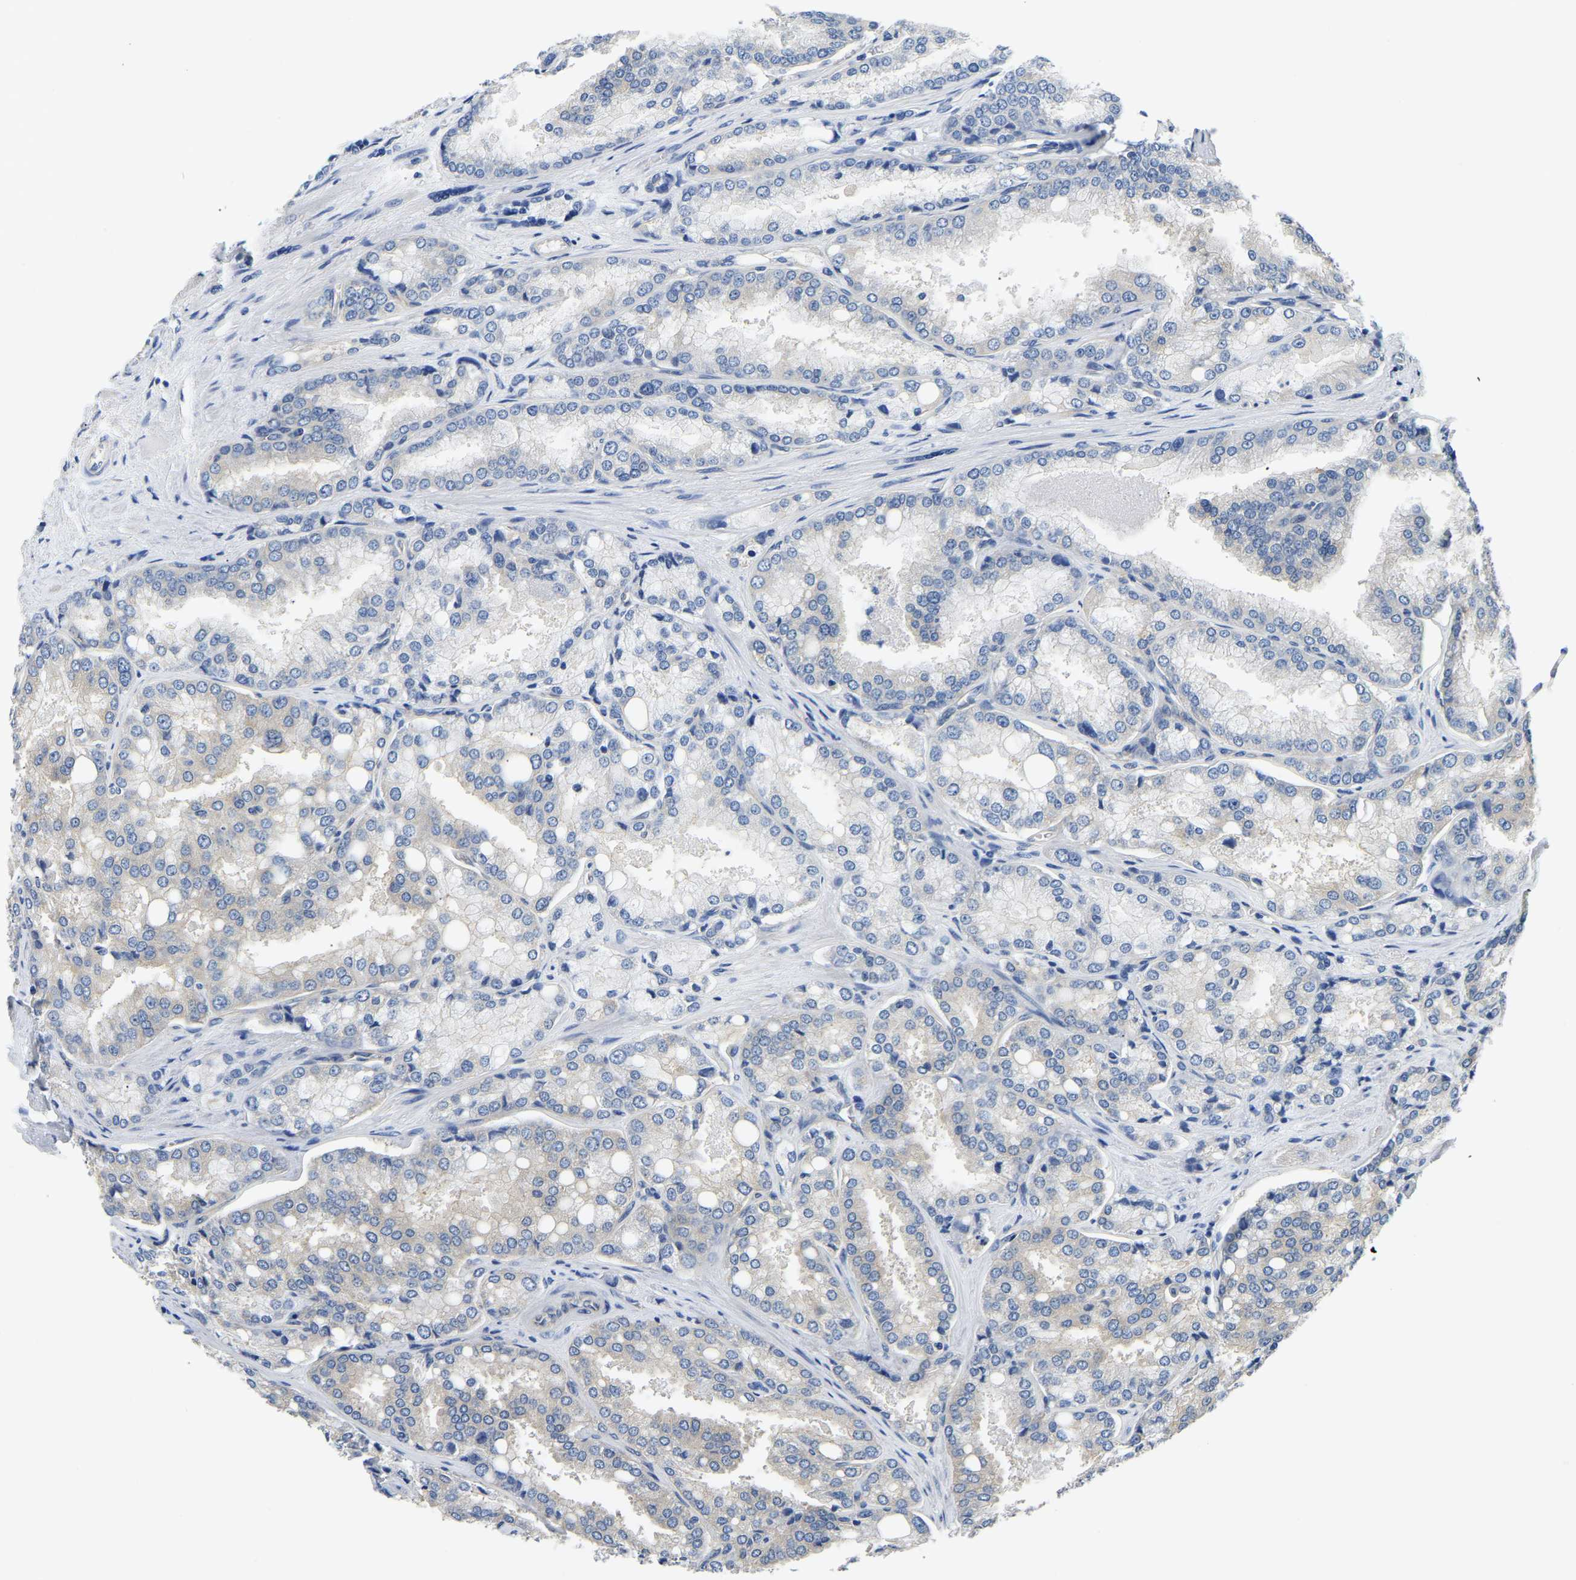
{"staining": {"intensity": "negative", "quantity": "none", "location": "none"}, "tissue": "prostate cancer", "cell_type": "Tumor cells", "image_type": "cancer", "snomed": [{"axis": "morphology", "description": "Adenocarcinoma, High grade"}, {"axis": "topography", "description": "Prostate"}], "caption": "Prostate cancer stained for a protein using immunohistochemistry (IHC) shows no staining tumor cells.", "gene": "CSDE1", "patient": {"sex": "male", "age": 50}}